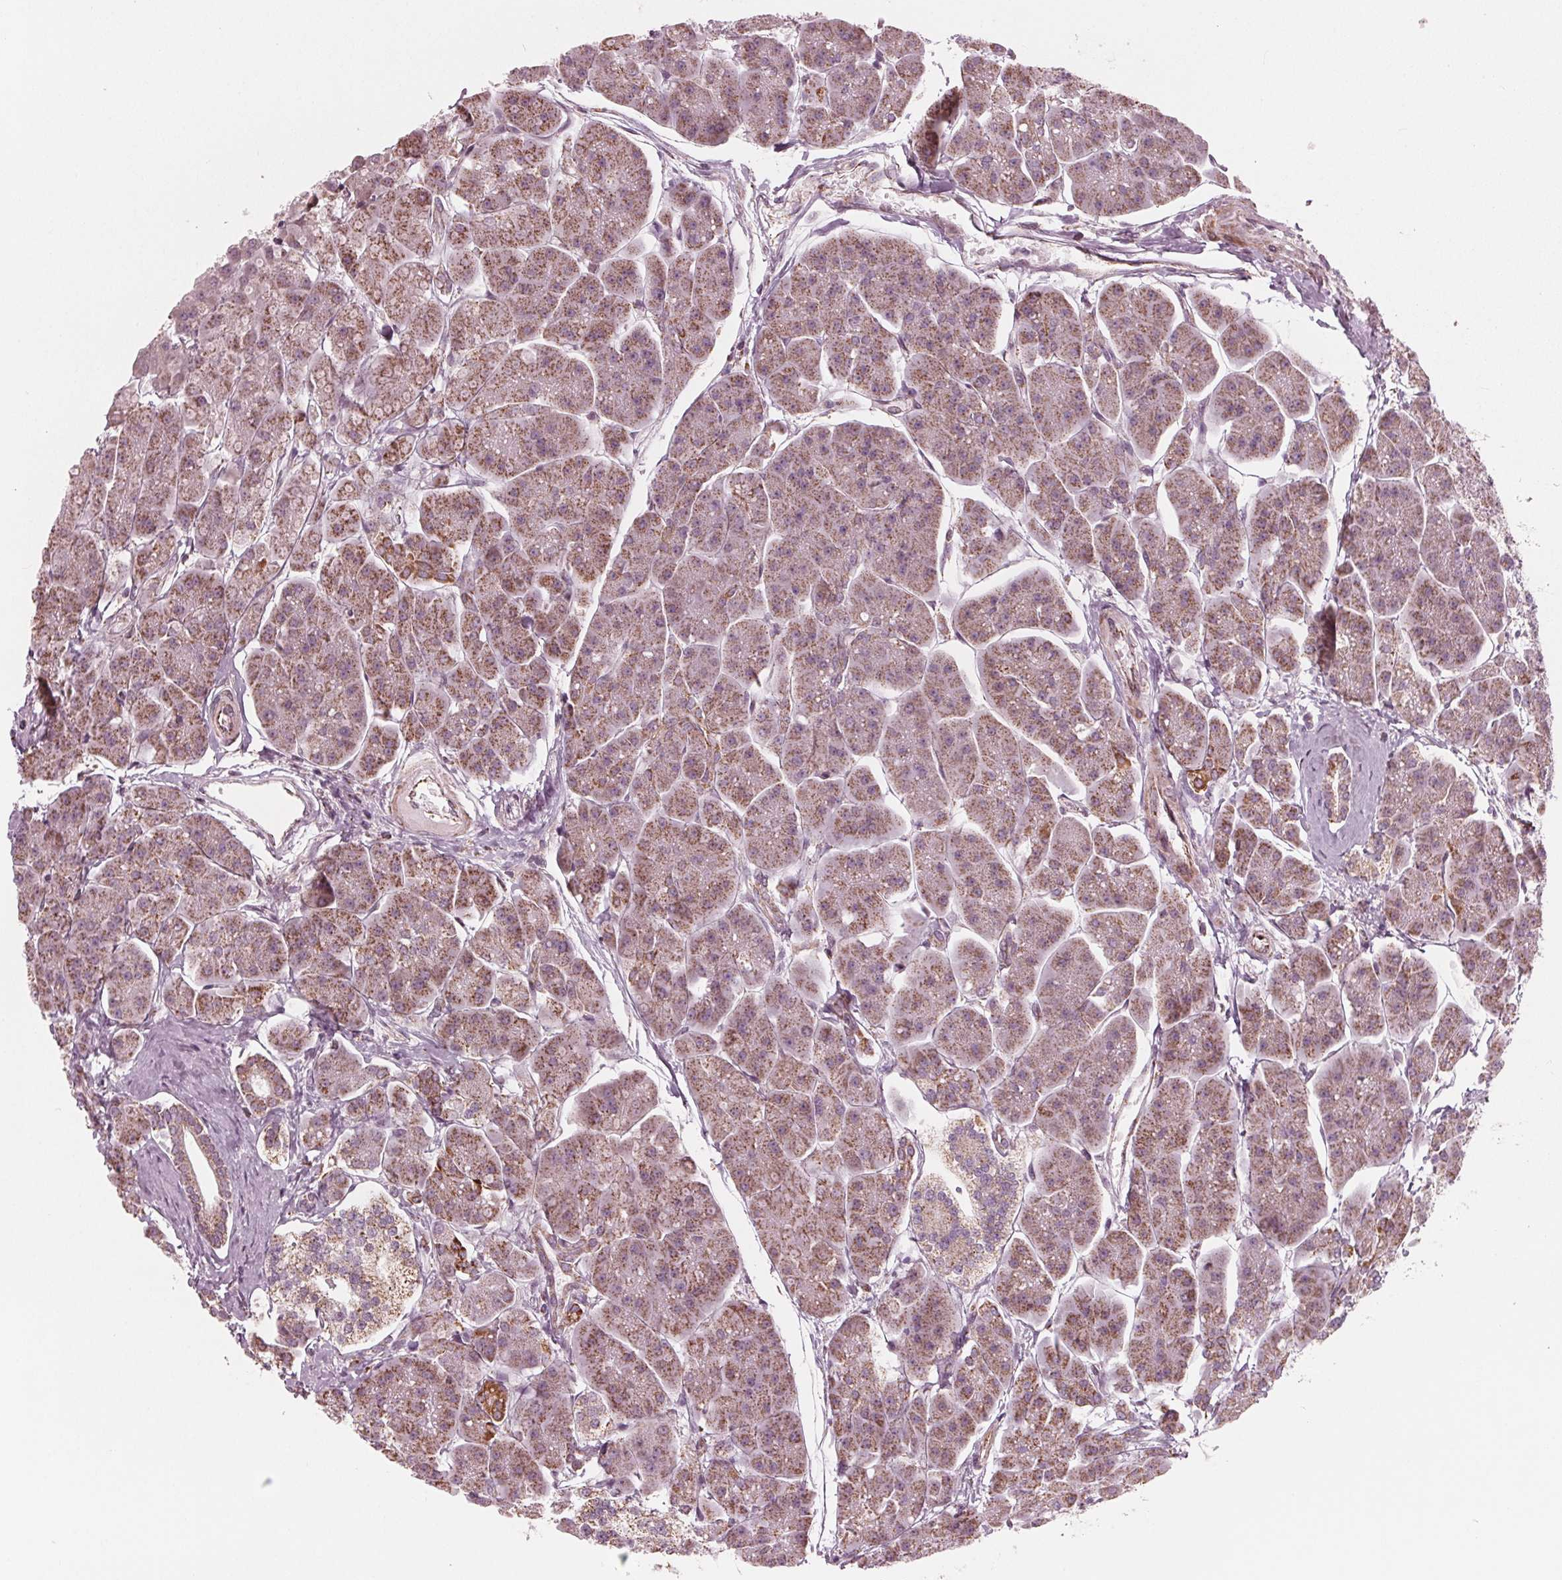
{"staining": {"intensity": "moderate", "quantity": "<25%", "location": "cytoplasmic/membranous"}, "tissue": "pancreas", "cell_type": "Exocrine glandular cells", "image_type": "normal", "snomed": [{"axis": "morphology", "description": "Normal tissue, NOS"}, {"axis": "topography", "description": "Adipose tissue"}, {"axis": "topography", "description": "Pancreas"}, {"axis": "topography", "description": "Peripheral nerve tissue"}], "caption": "High-power microscopy captured an immunohistochemistry histopathology image of normal pancreas, revealing moderate cytoplasmic/membranous staining in approximately <25% of exocrine glandular cells.", "gene": "DCAF4L2", "patient": {"sex": "female", "age": 58}}